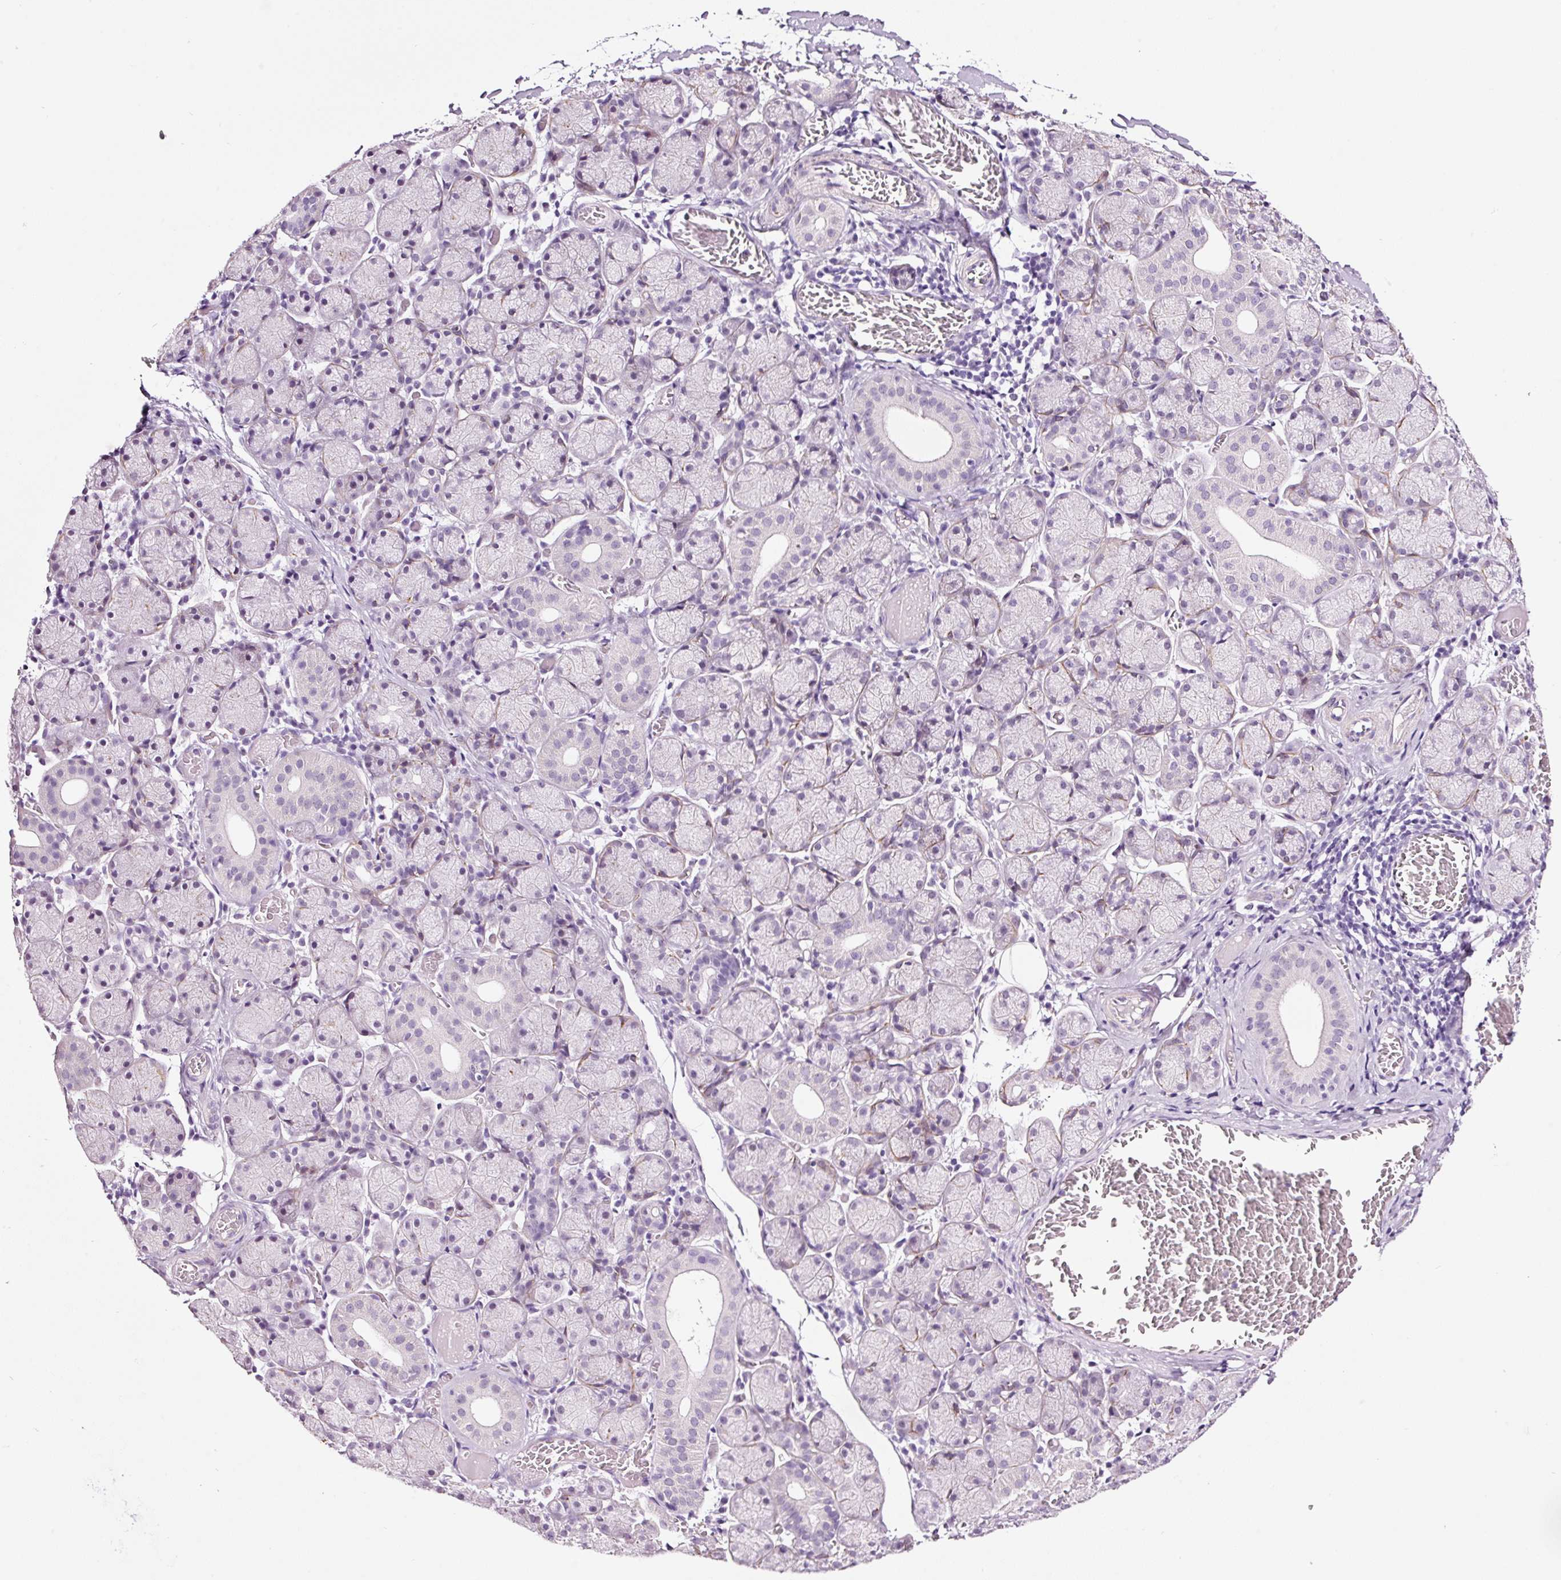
{"staining": {"intensity": "negative", "quantity": "none", "location": "none"}, "tissue": "salivary gland", "cell_type": "Glandular cells", "image_type": "normal", "snomed": [{"axis": "morphology", "description": "Normal tissue, NOS"}, {"axis": "topography", "description": "Salivary gland"}], "caption": "Immunohistochemistry (IHC) image of normal human salivary gland stained for a protein (brown), which exhibits no staining in glandular cells.", "gene": "RTF2", "patient": {"sex": "female", "age": 24}}